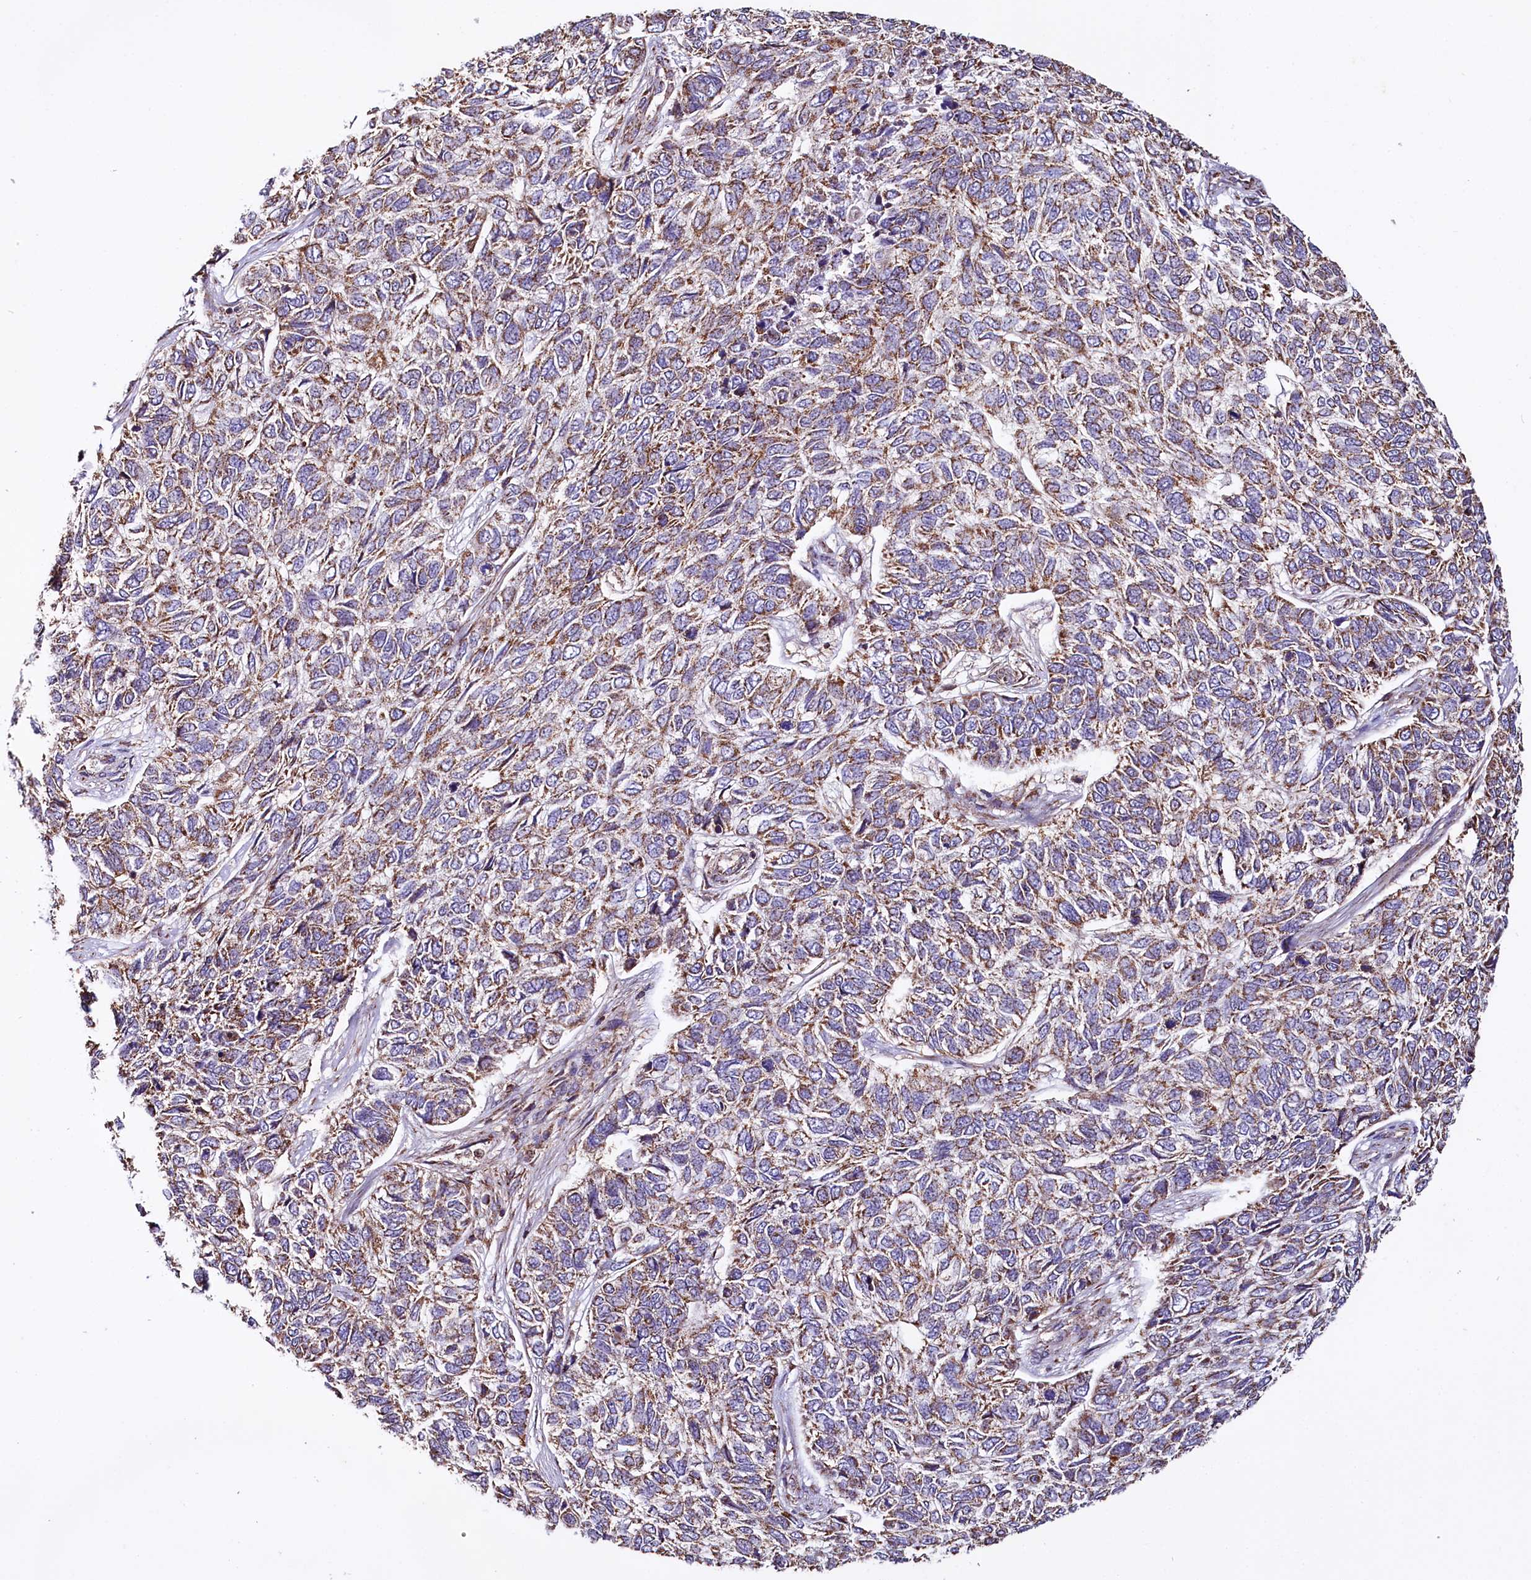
{"staining": {"intensity": "moderate", "quantity": "25%-75%", "location": "cytoplasmic/membranous"}, "tissue": "skin cancer", "cell_type": "Tumor cells", "image_type": "cancer", "snomed": [{"axis": "morphology", "description": "Basal cell carcinoma"}, {"axis": "topography", "description": "Skin"}], "caption": "Skin cancer stained with a protein marker displays moderate staining in tumor cells.", "gene": "NUDT15", "patient": {"sex": "female", "age": 65}}